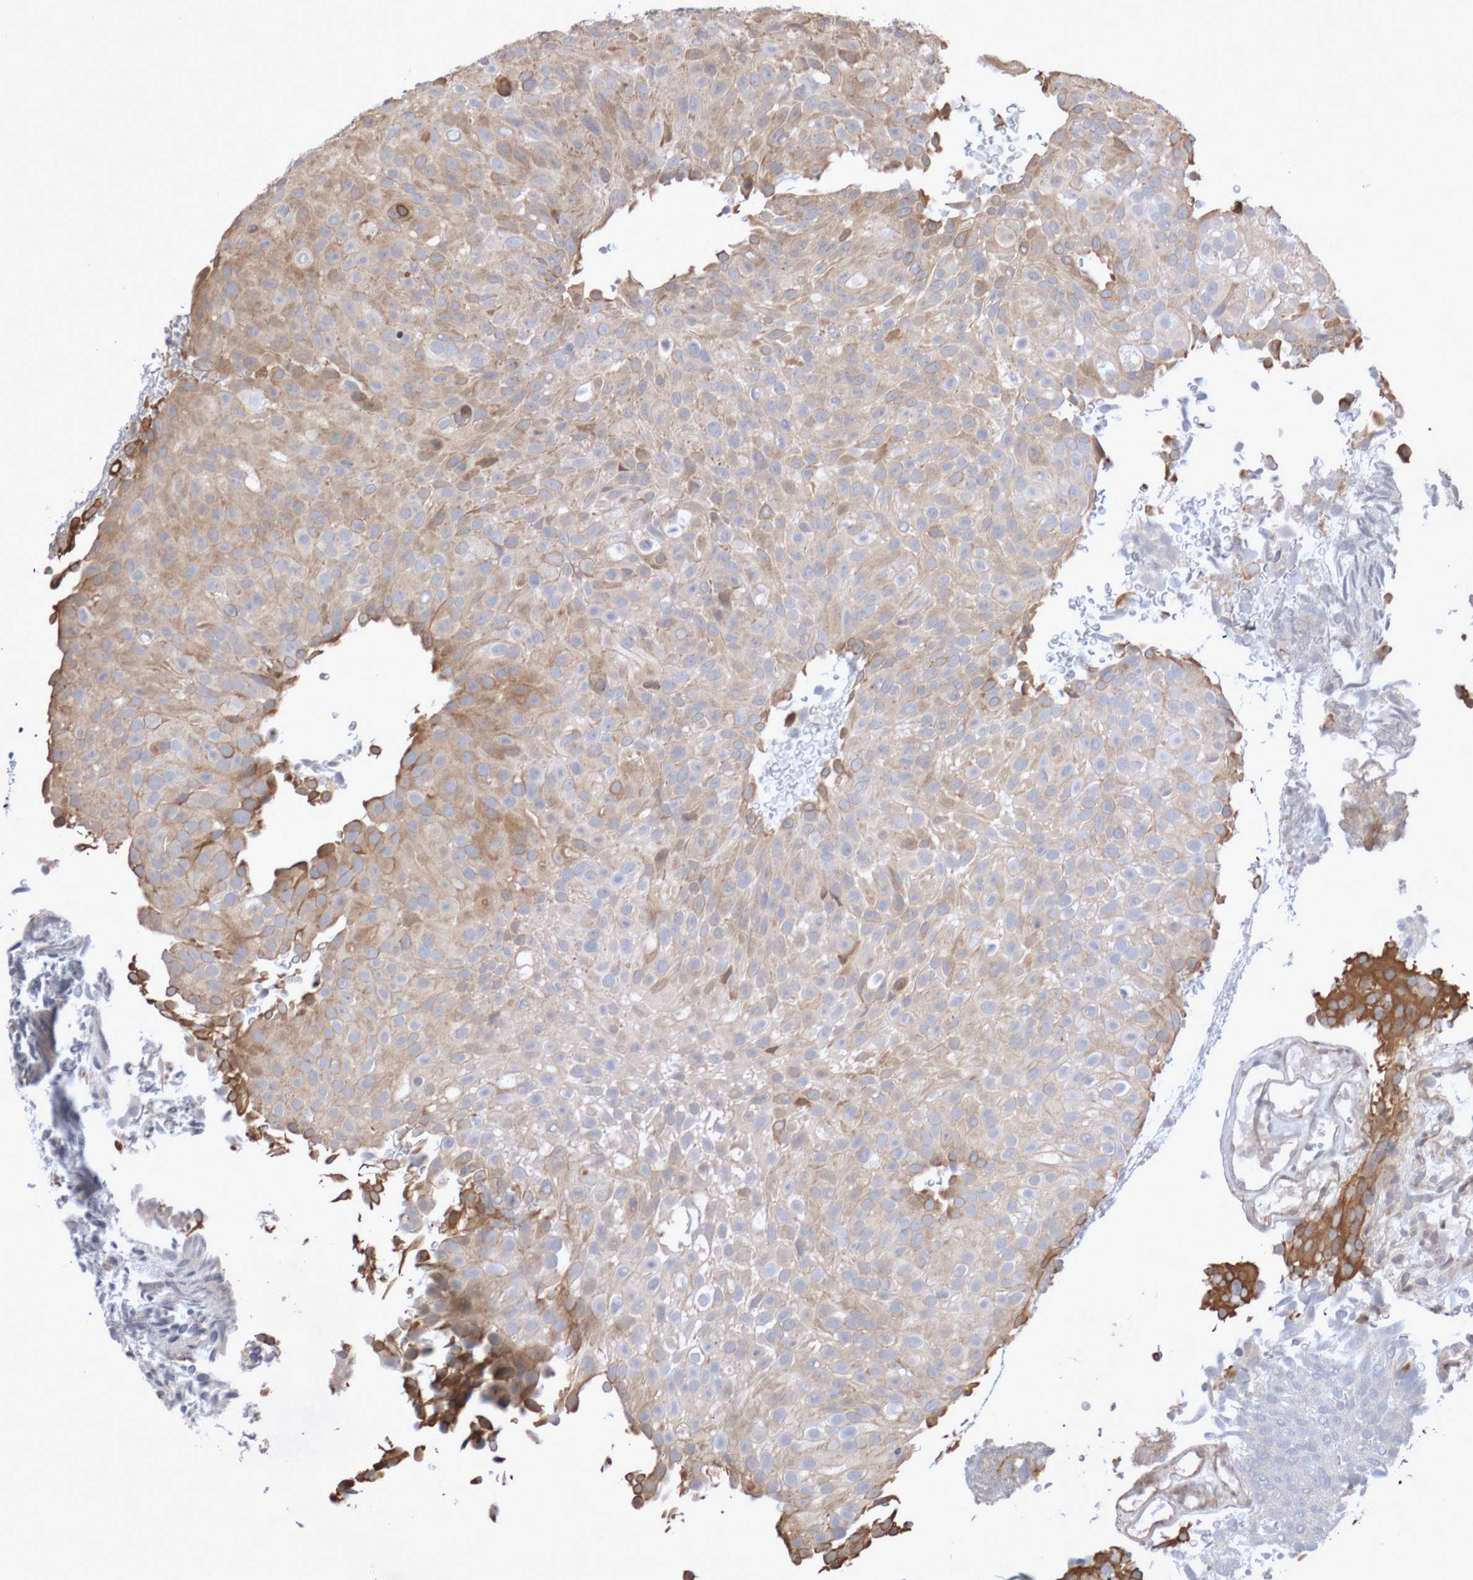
{"staining": {"intensity": "weak", "quantity": "<25%", "location": "cytoplasmic/membranous"}, "tissue": "urothelial cancer", "cell_type": "Tumor cells", "image_type": "cancer", "snomed": [{"axis": "morphology", "description": "Urothelial carcinoma, Low grade"}, {"axis": "topography", "description": "Urinary bladder"}], "caption": "Urothelial carcinoma (low-grade) stained for a protein using immunohistochemistry (IHC) exhibits no positivity tumor cells.", "gene": "DPH7", "patient": {"sex": "male", "age": 78}}